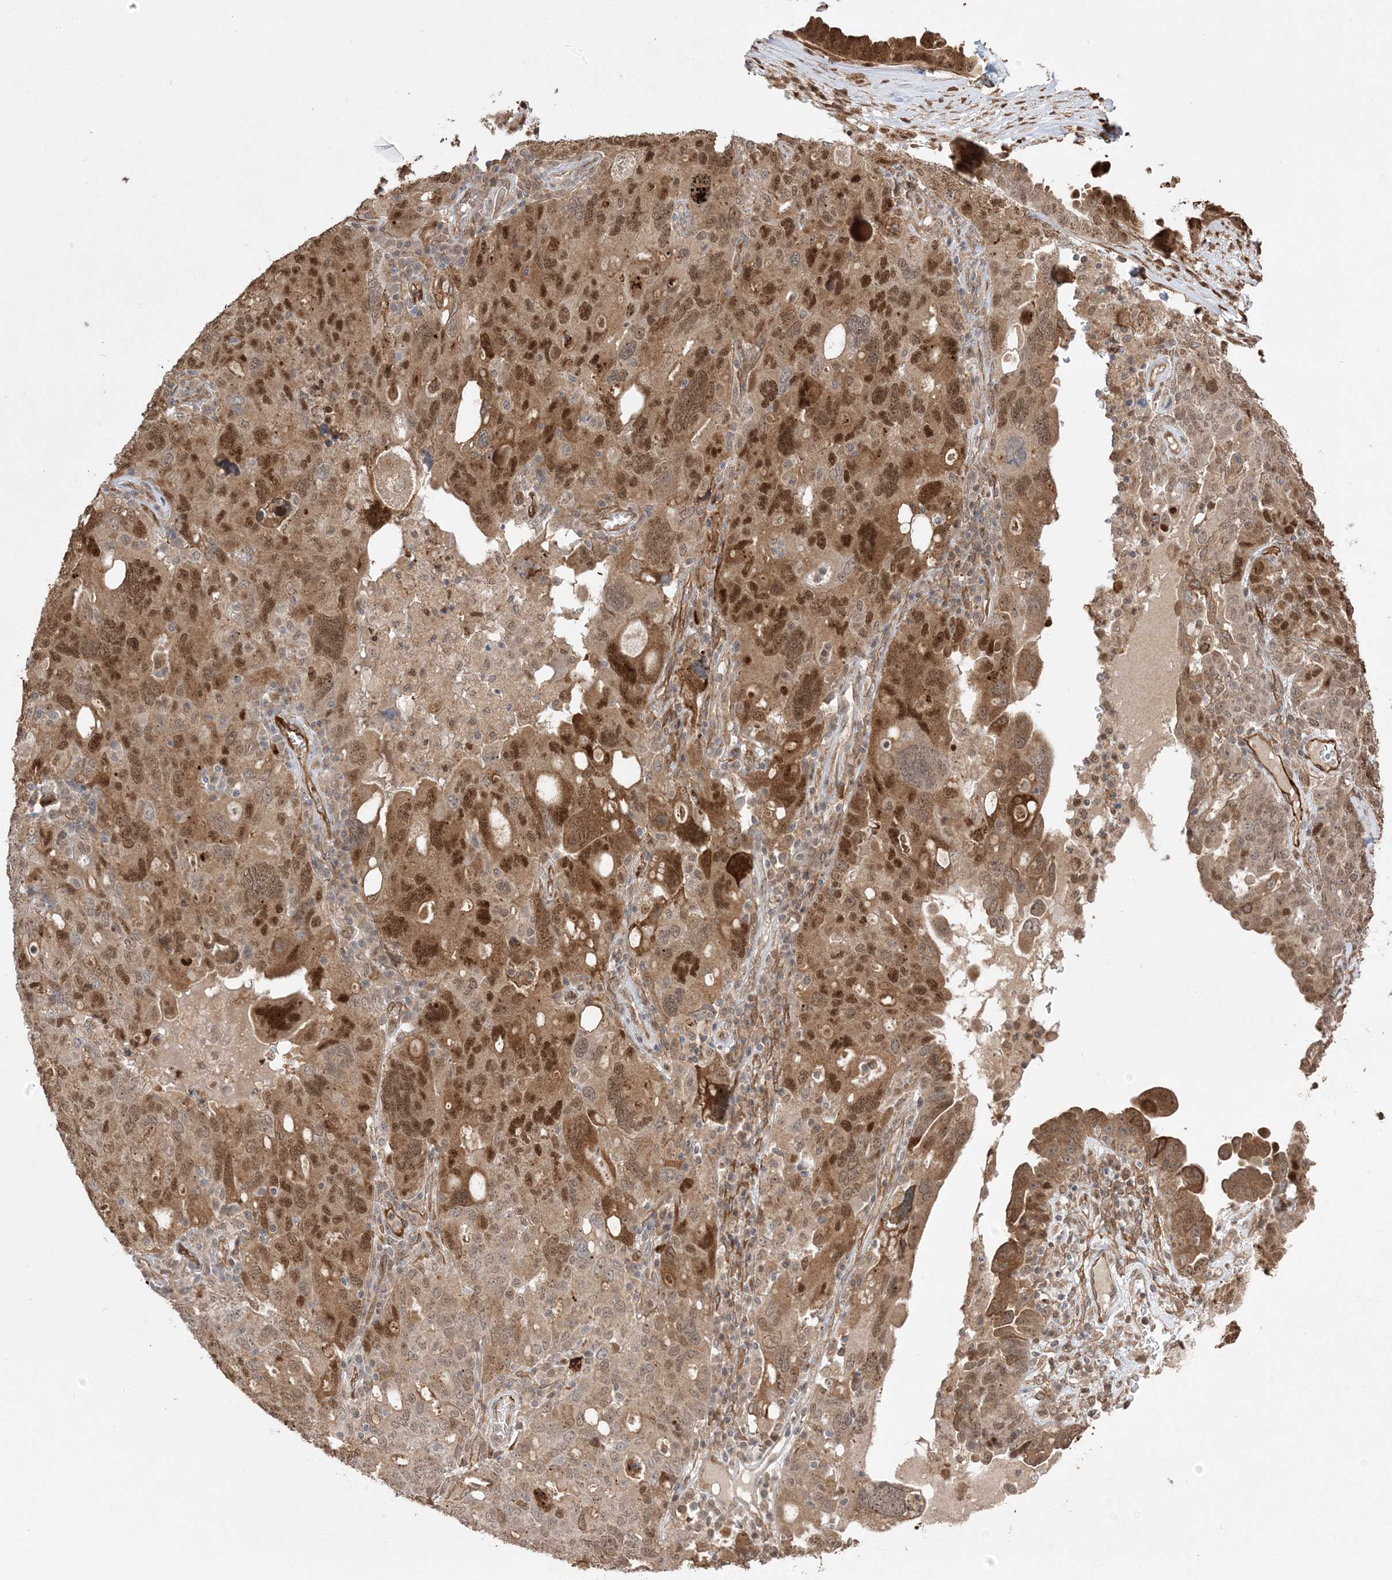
{"staining": {"intensity": "moderate", "quantity": ">75%", "location": "cytoplasmic/membranous,nuclear"}, "tissue": "ovarian cancer", "cell_type": "Tumor cells", "image_type": "cancer", "snomed": [{"axis": "morphology", "description": "Carcinoma, endometroid"}, {"axis": "topography", "description": "Ovary"}], "caption": "Immunohistochemistry histopathology image of endometroid carcinoma (ovarian) stained for a protein (brown), which demonstrates medium levels of moderate cytoplasmic/membranous and nuclear positivity in approximately >75% of tumor cells.", "gene": "ZBTB41", "patient": {"sex": "female", "age": 62}}